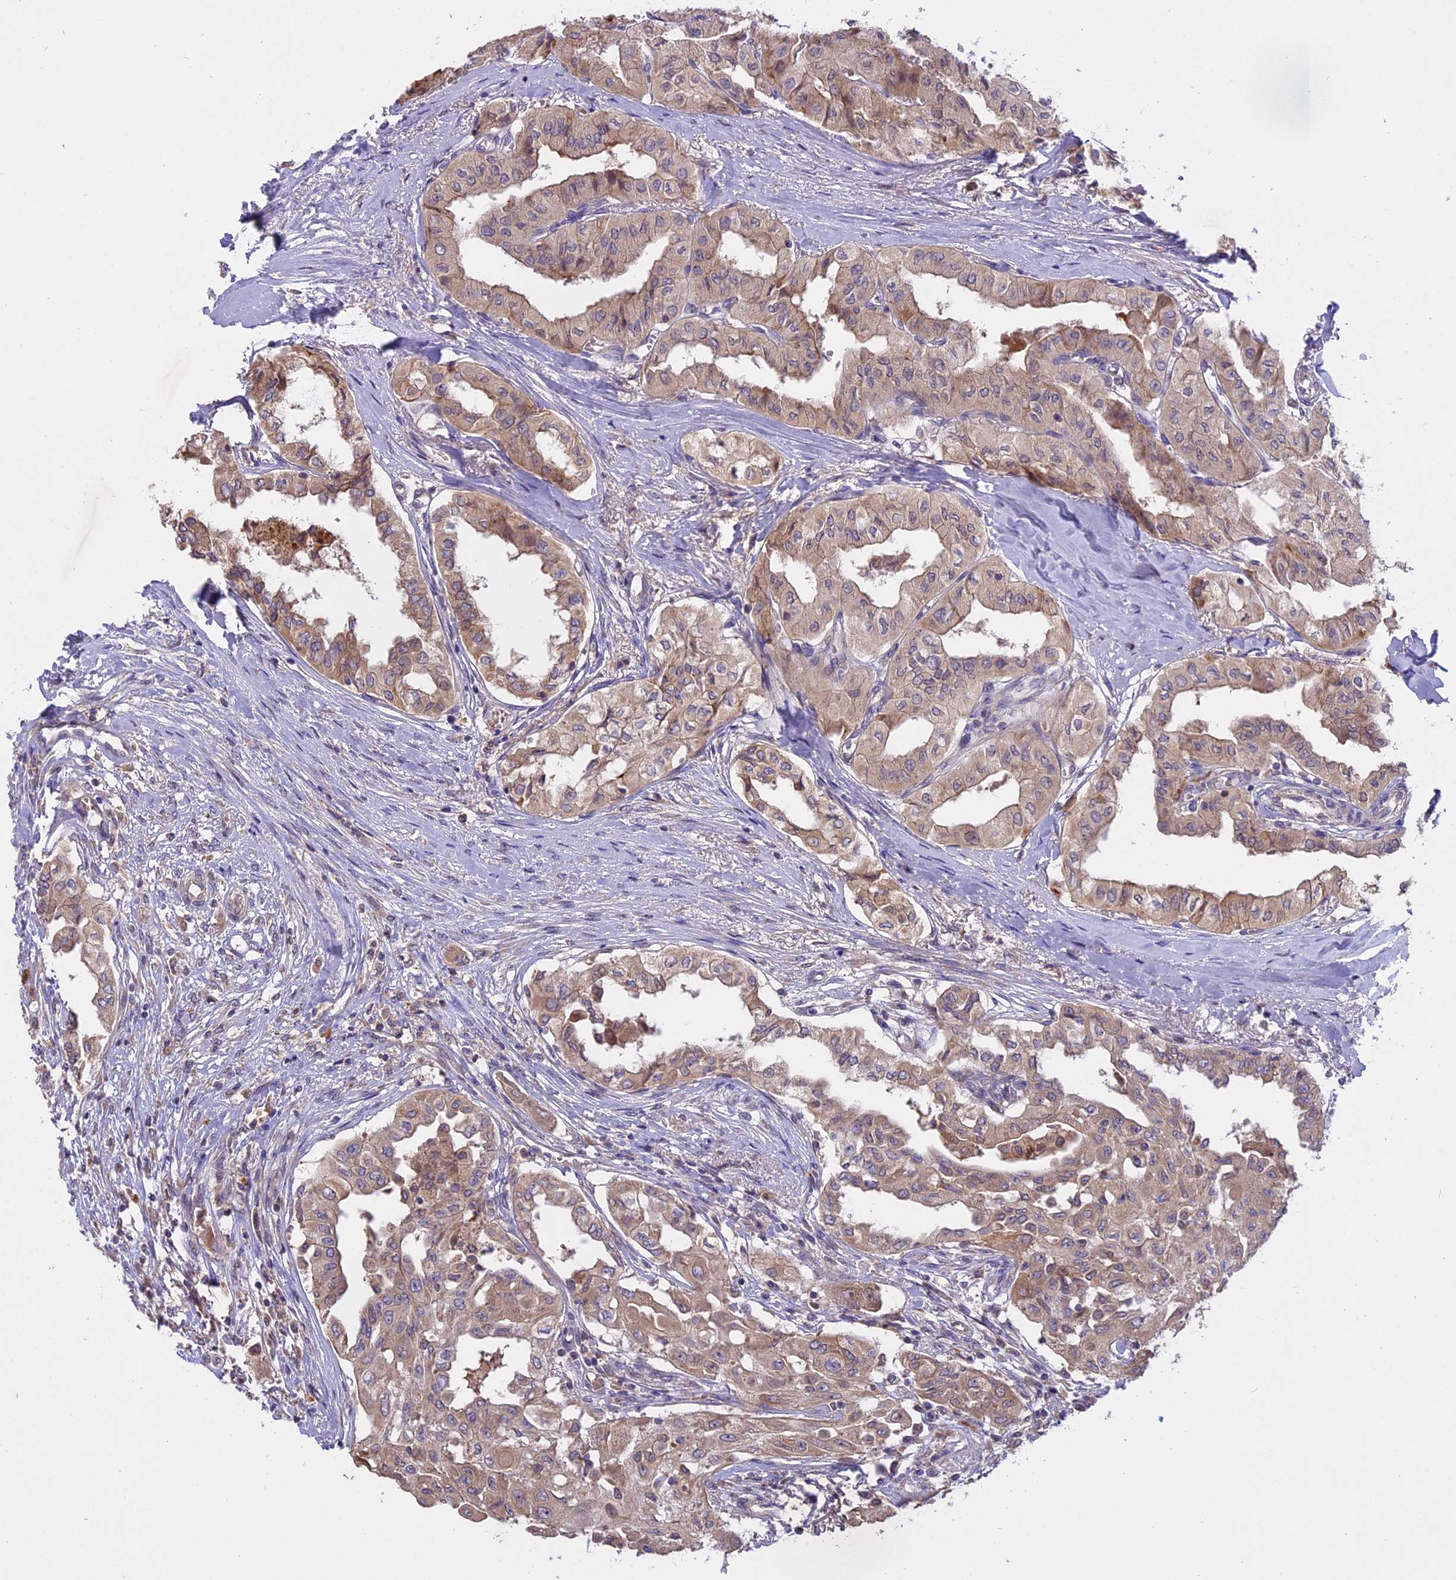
{"staining": {"intensity": "weak", "quantity": "25%-75%", "location": "cytoplasmic/membranous"}, "tissue": "thyroid cancer", "cell_type": "Tumor cells", "image_type": "cancer", "snomed": [{"axis": "morphology", "description": "Papillary adenocarcinoma, NOS"}, {"axis": "topography", "description": "Thyroid gland"}], "caption": "Immunohistochemistry (IHC) (DAB) staining of papillary adenocarcinoma (thyroid) reveals weak cytoplasmic/membranous protein positivity in approximately 25%-75% of tumor cells. Using DAB (3,3'-diaminobenzidine) (brown) and hematoxylin (blue) stains, captured at high magnification using brightfield microscopy.", "gene": "MEMO1", "patient": {"sex": "female", "age": 59}}